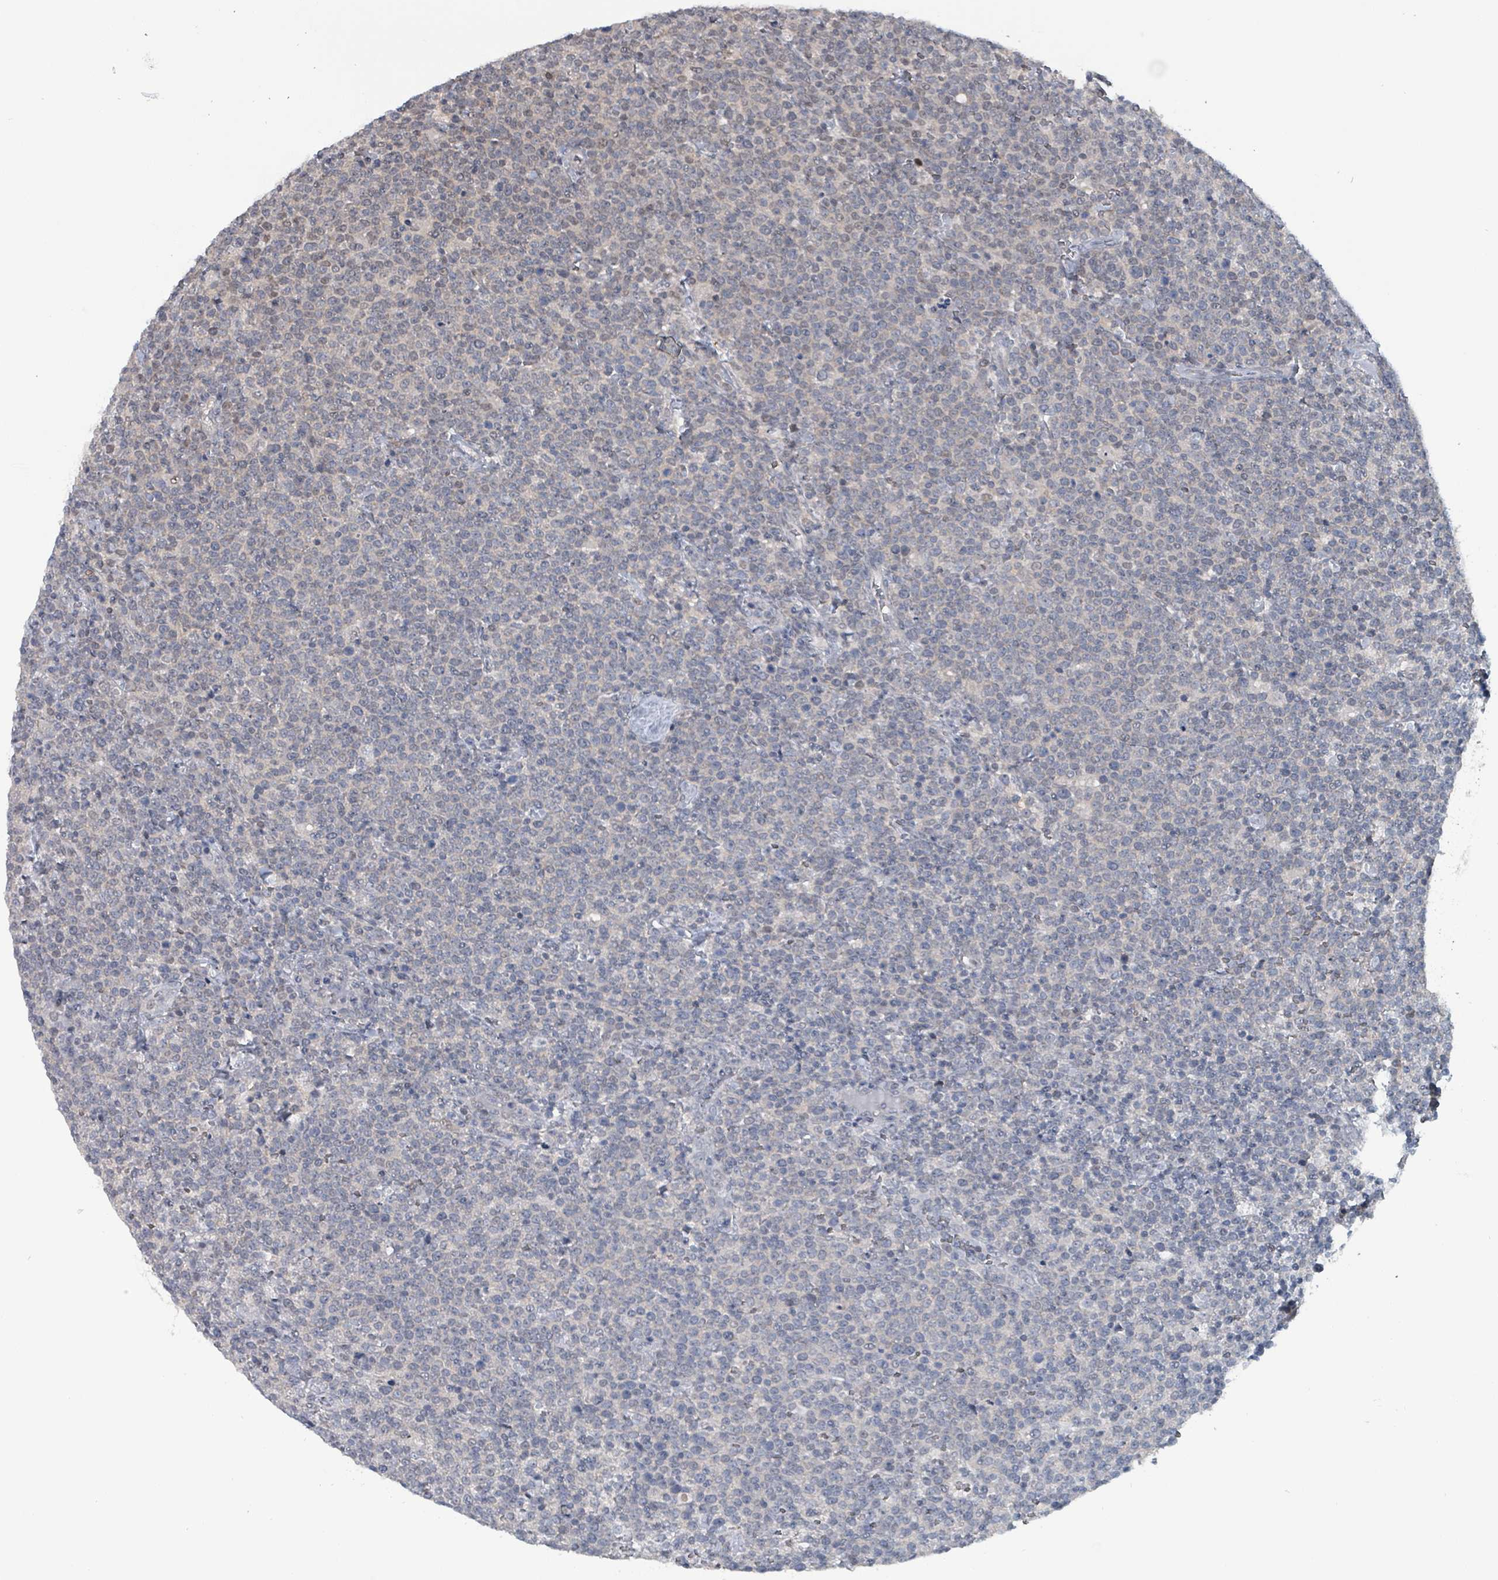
{"staining": {"intensity": "weak", "quantity": "<25%", "location": "nuclear"}, "tissue": "lymphoma", "cell_type": "Tumor cells", "image_type": "cancer", "snomed": [{"axis": "morphology", "description": "Malignant lymphoma, non-Hodgkin's type, High grade"}, {"axis": "topography", "description": "Lymph node"}], "caption": "Tumor cells are negative for brown protein staining in high-grade malignant lymphoma, non-Hodgkin's type. (Brightfield microscopy of DAB IHC at high magnification).", "gene": "BIVM", "patient": {"sex": "male", "age": 61}}